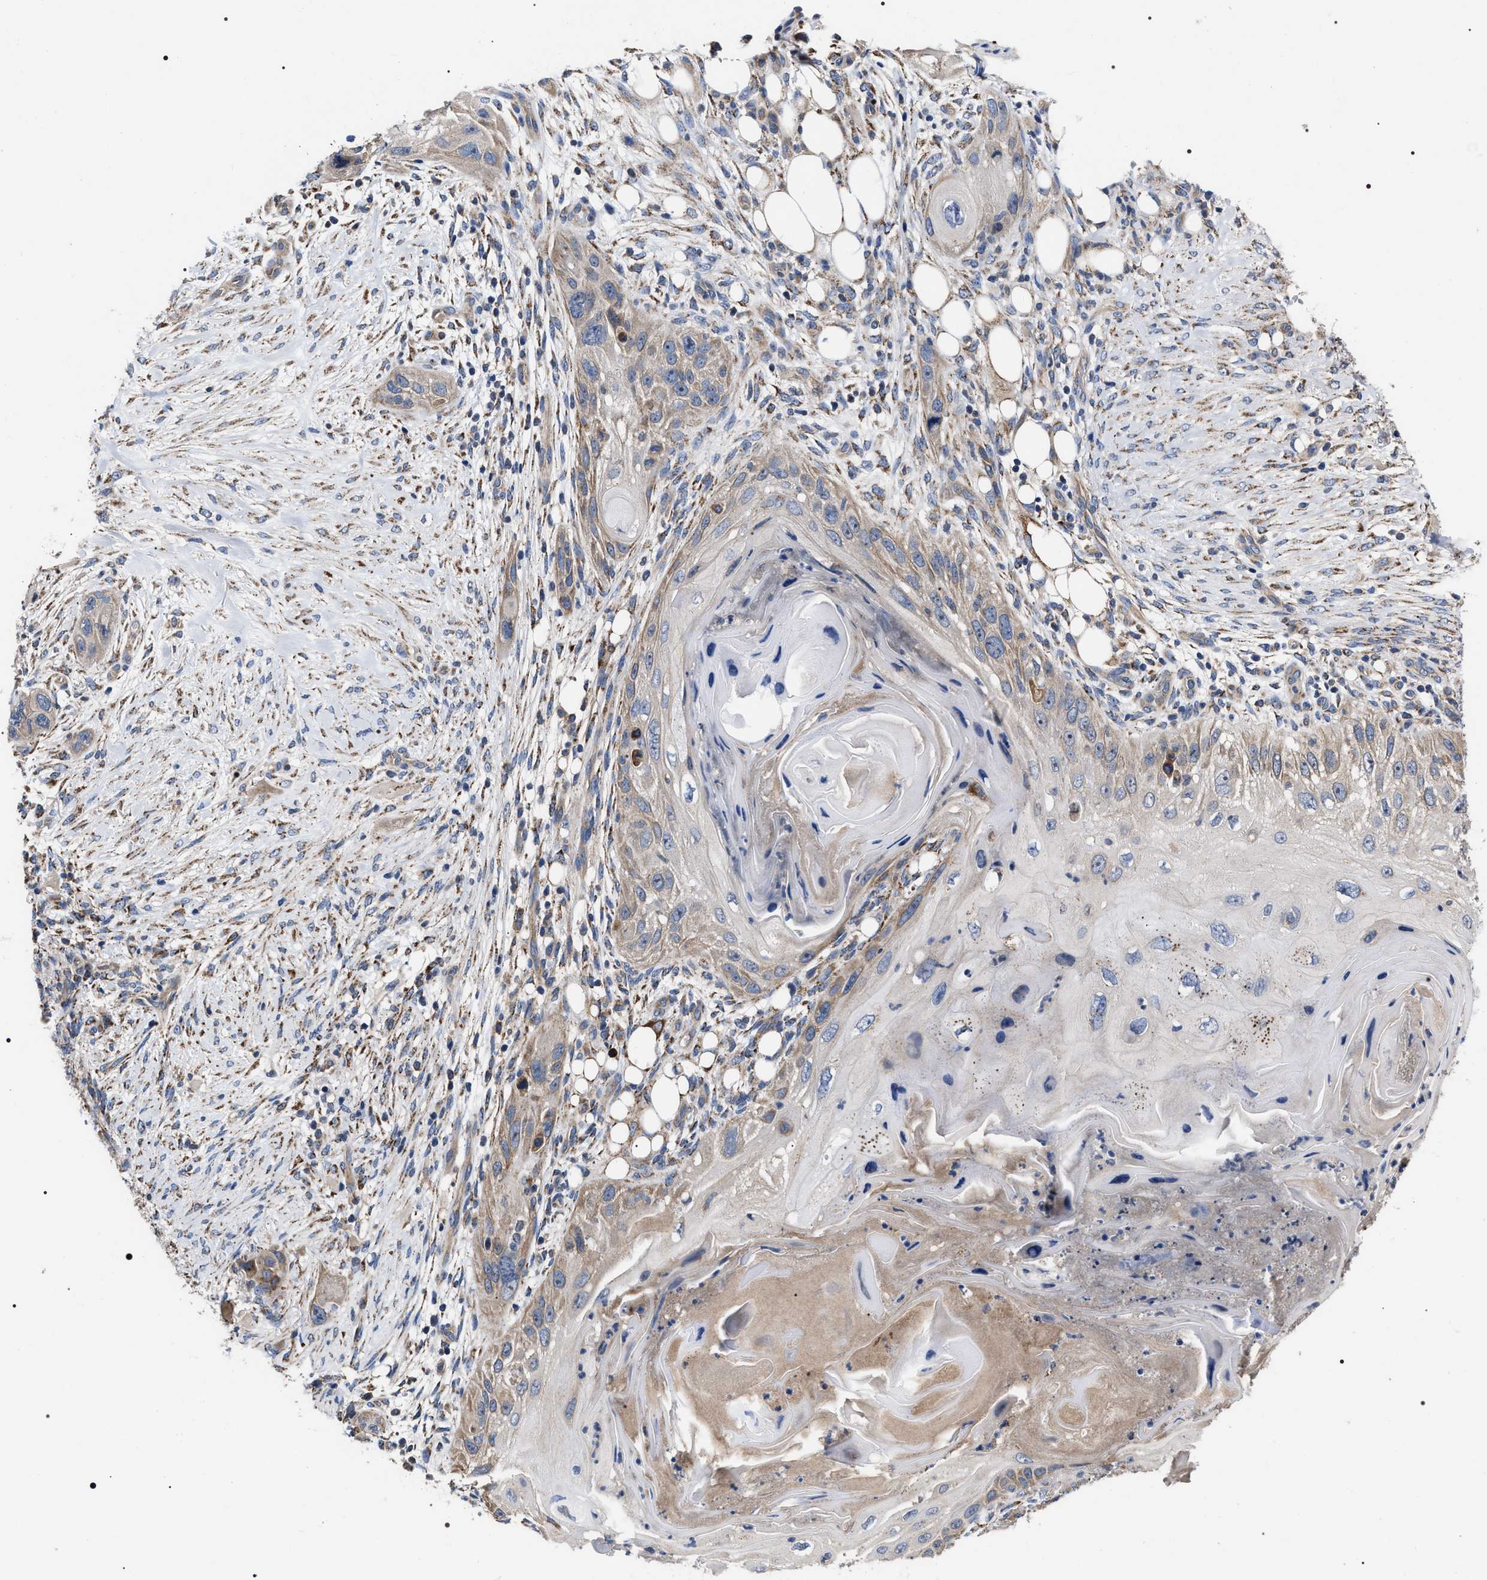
{"staining": {"intensity": "weak", "quantity": ">75%", "location": "cytoplasmic/membranous"}, "tissue": "skin cancer", "cell_type": "Tumor cells", "image_type": "cancer", "snomed": [{"axis": "morphology", "description": "Squamous cell carcinoma, NOS"}, {"axis": "topography", "description": "Skin"}], "caption": "IHC histopathology image of human skin cancer stained for a protein (brown), which shows low levels of weak cytoplasmic/membranous positivity in approximately >75% of tumor cells.", "gene": "MACC1", "patient": {"sex": "female", "age": 77}}